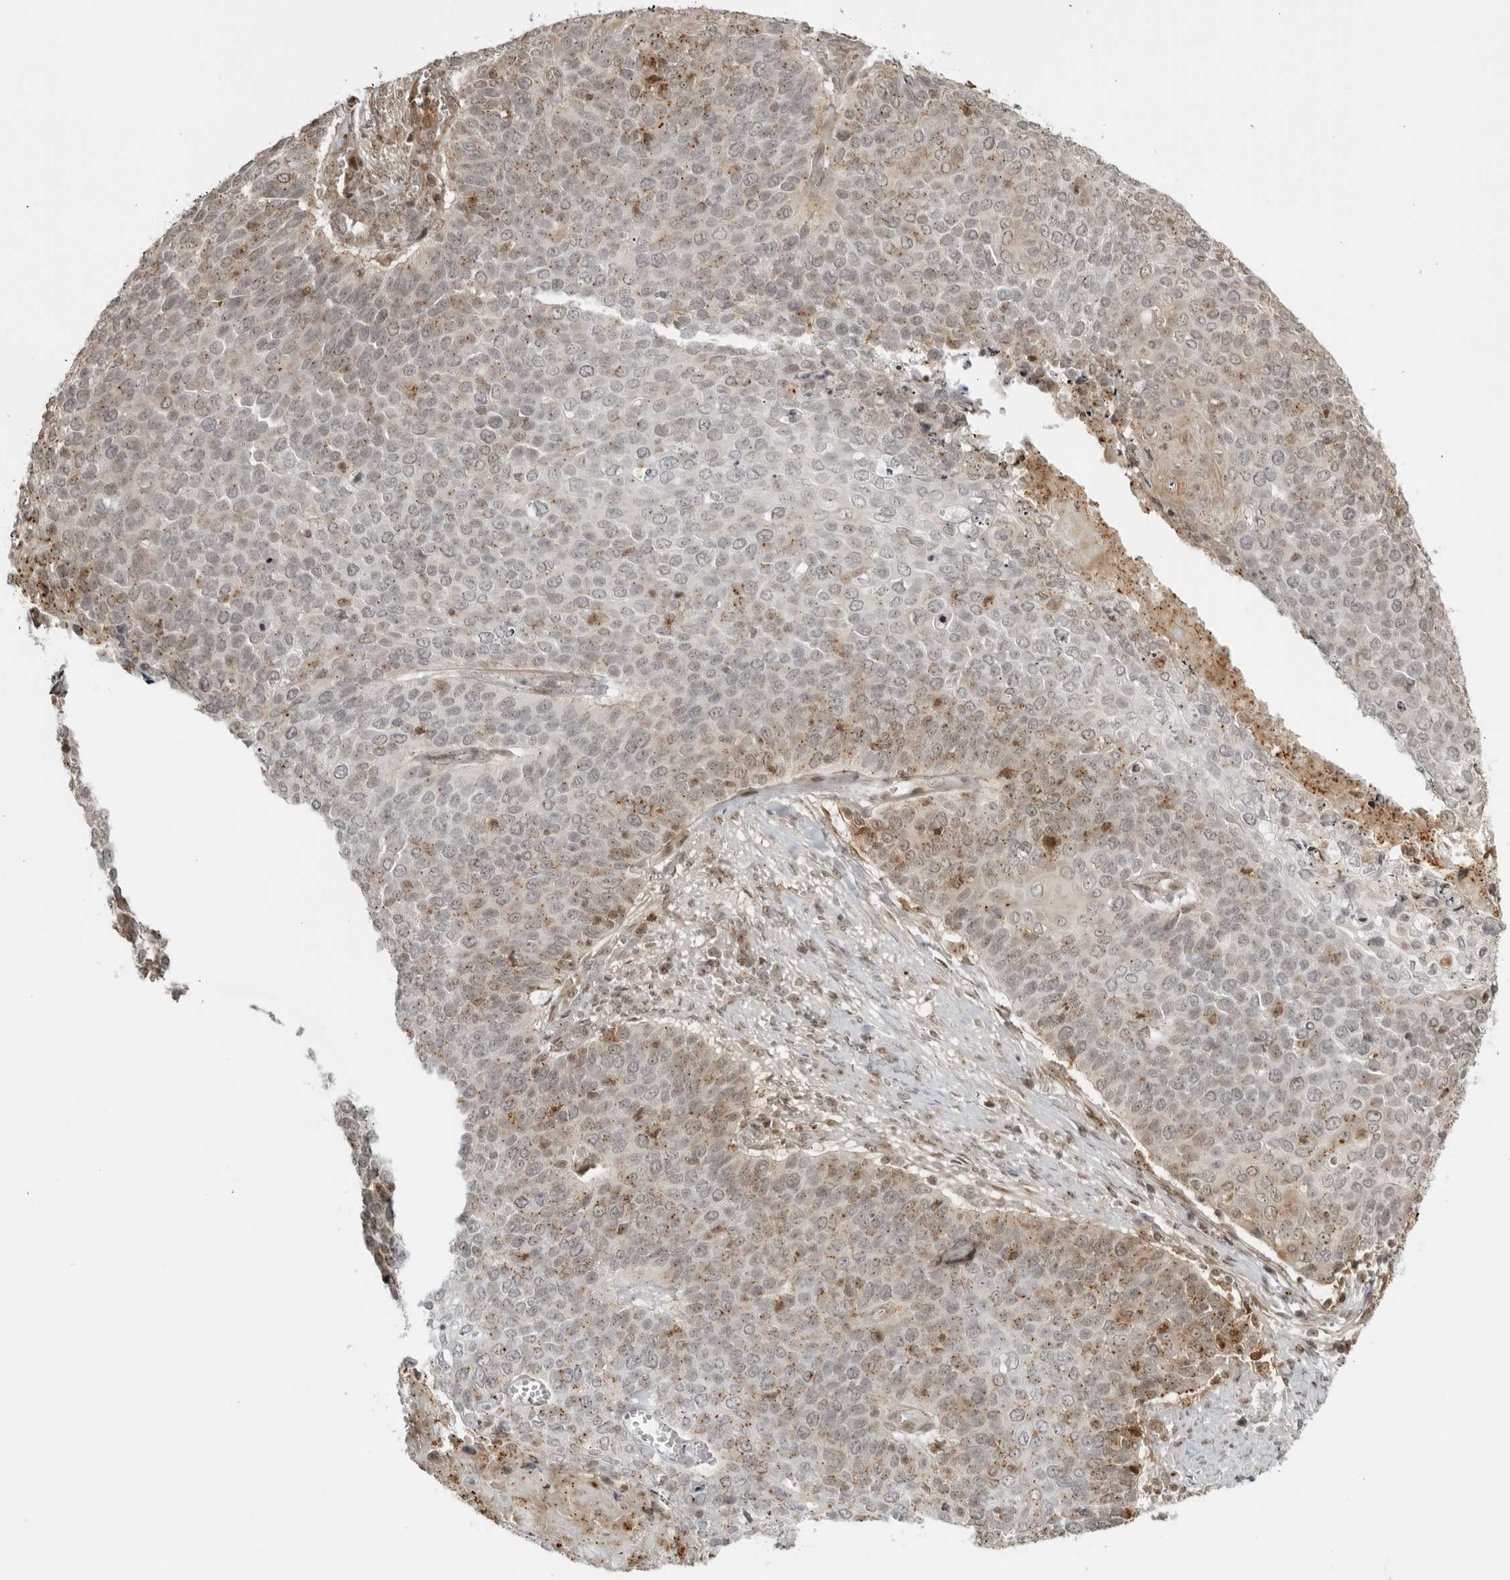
{"staining": {"intensity": "moderate", "quantity": "<25%", "location": "cytoplasmic/membranous"}, "tissue": "cervical cancer", "cell_type": "Tumor cells", "image_type": "cancer", "snomed": [{"axis": "morphology", "description": "Squamous cell carcinoma, NOS"}, {"axis": "topography", "description": "Cervix"}], "caption": "Immunohistochemistry (IHC) of human cervical cancer (squamous cell carcinoma) reveals low levels of moderate cytoplasmic/membranous positivity in about <25% of tumor cells.", "gene": "TCF21", "patient": {"sex": "female", "age": 39}}